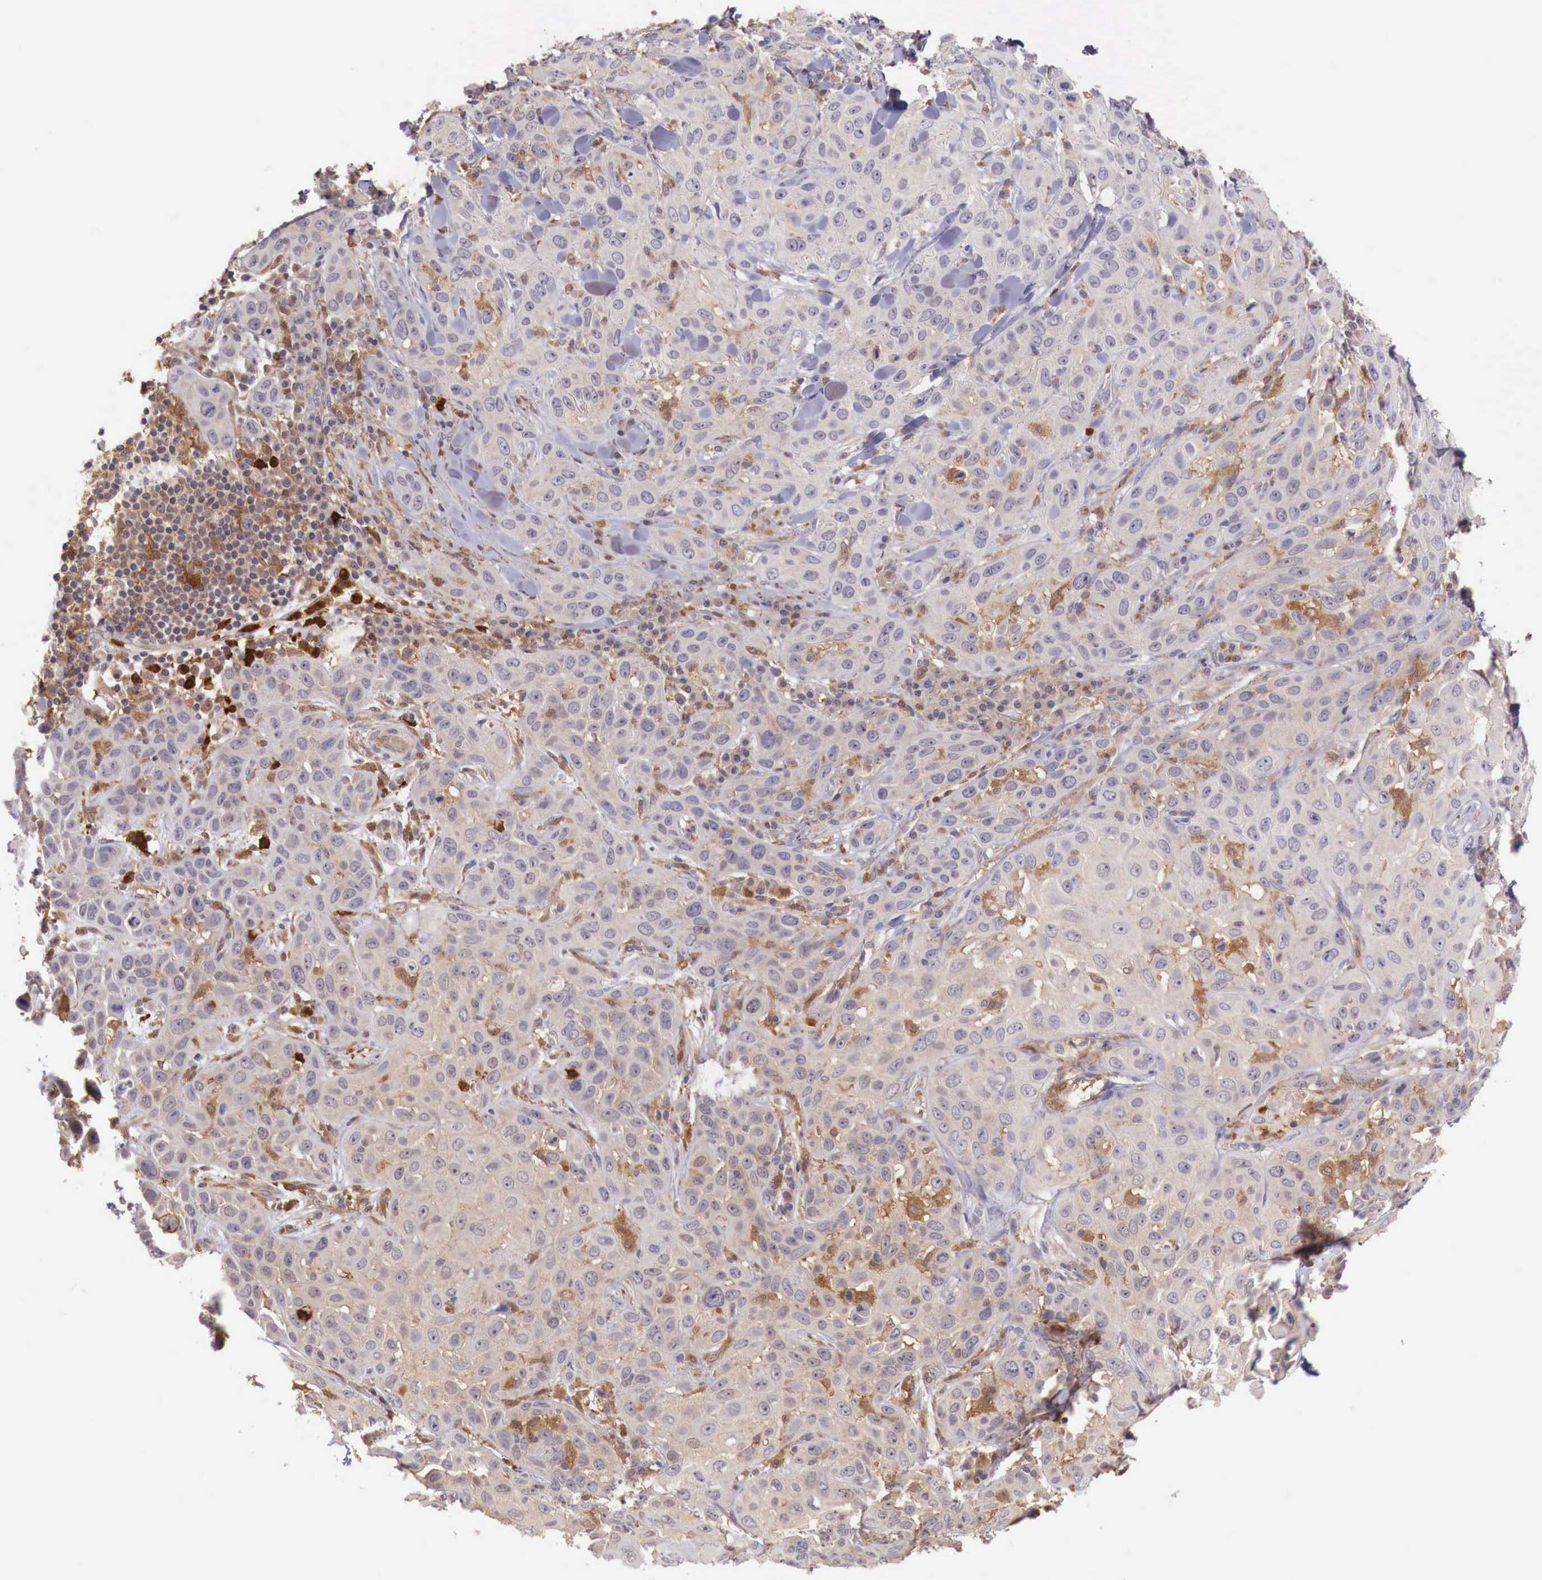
{"staining": {"intensity": "weak", "quantity": ">75%", "location": "cytoplasmic/membranous"}, "tissue": "skin cancer", "cell_type": "Tumor cells", "image_type": "cancer", "snomed": [{"axis": "morphology", "description": "Squamous cell carcinoma, NOS"}, {"axis": "topography", "description": "Skin"}], "caption": "Protein expression by immunohistochemistry (IHC) exhibits weak cytoplasmic/membranous expression in about >75% of tumor cells in skin squamous cell carcinoma. Immunohistochemistry (ihc) stains the protein in brown and the nuclei are stained blue.", "gene": "GAB2", "patient": {"sex": "male", "age": 84}}